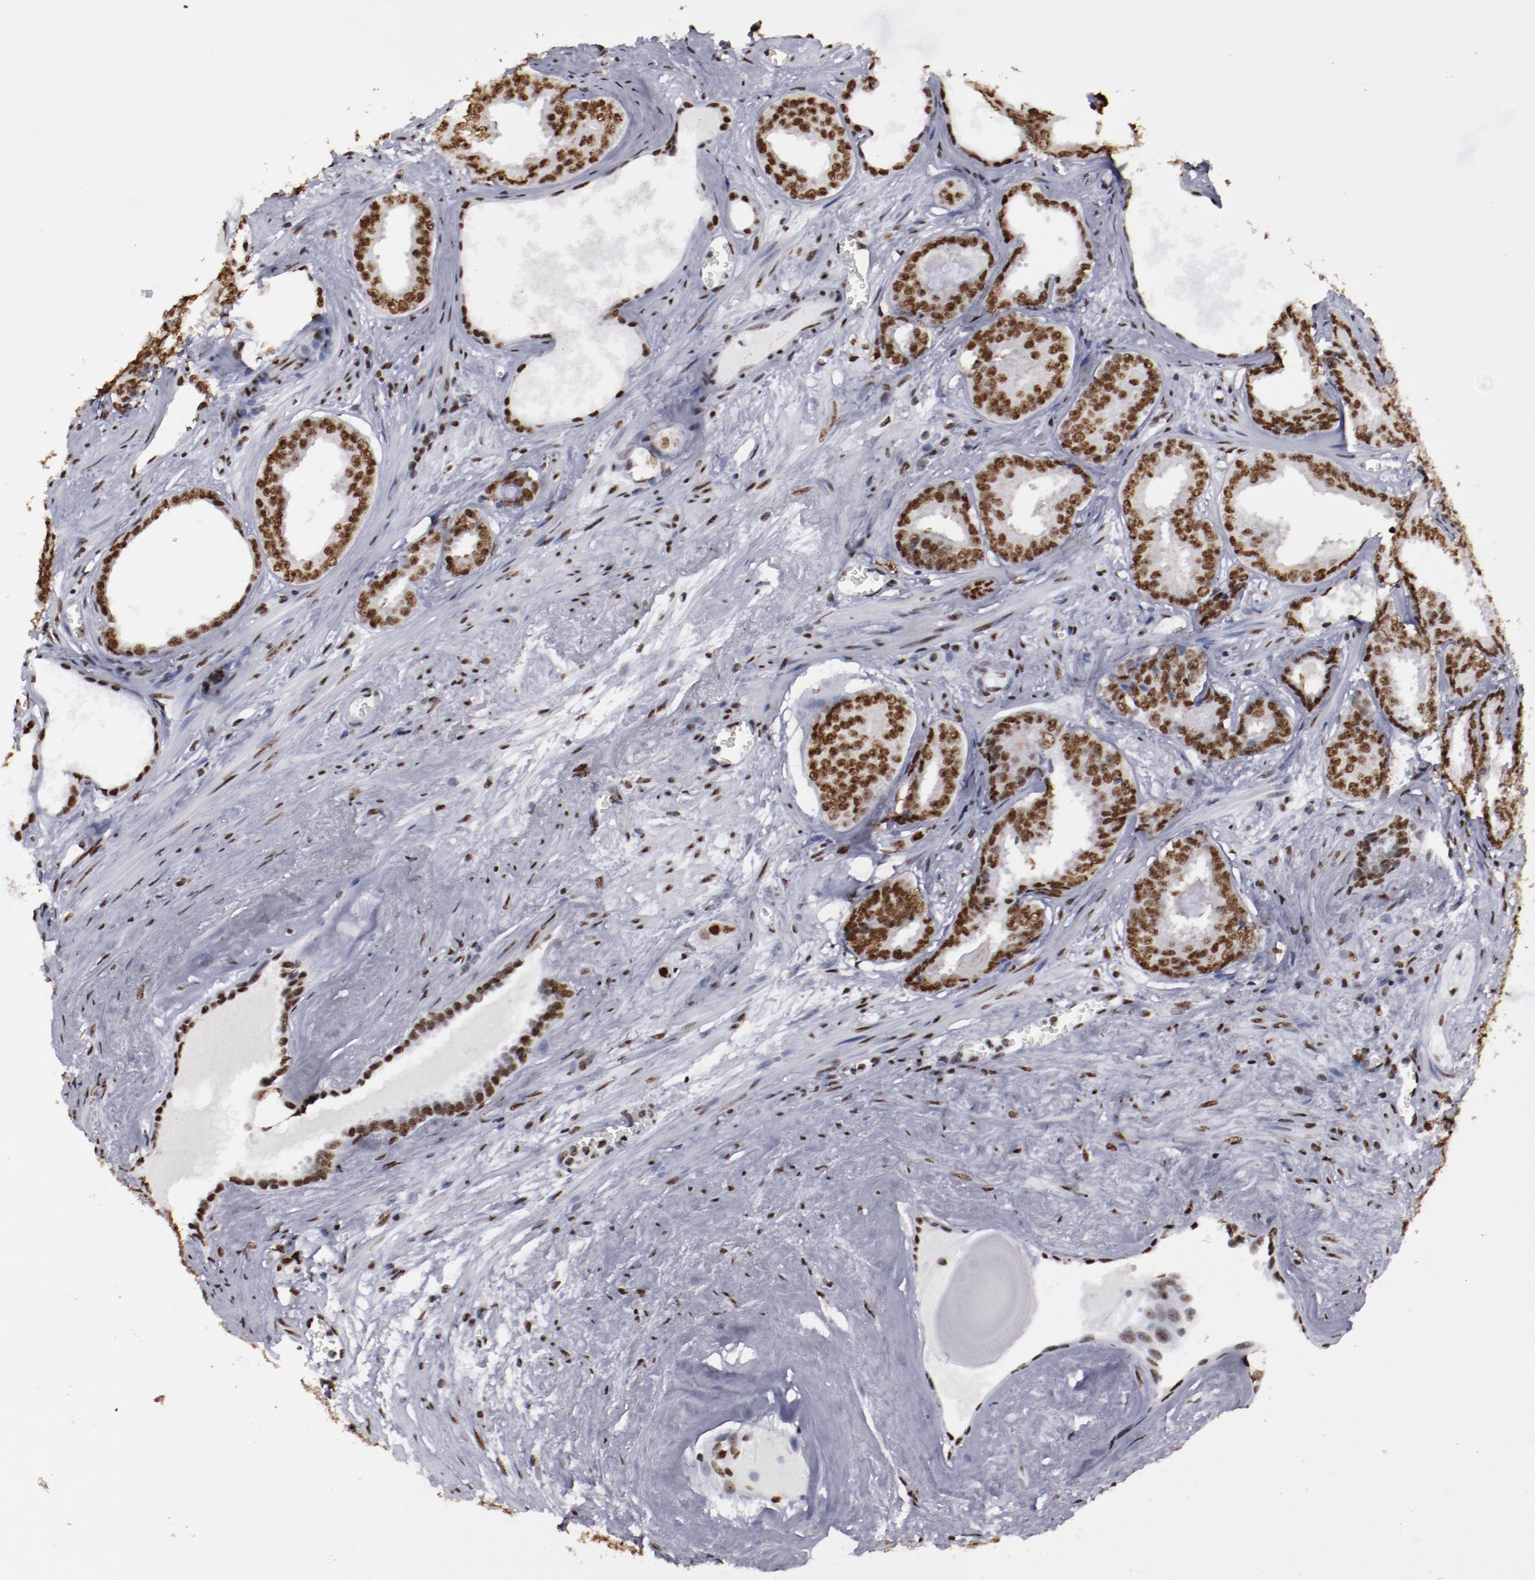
{"staining": {"intensity": "strong", "quantity": ">75%", "location": "nuclear"}, "tissue": "prostate cancer", "cell_type": "Tumor cells", "image_type": "cancer", "snomed": [{"axis": "morphology", "description": "Adenocarcinoma, Medium grade"}, {"axis": "topography", "description": "Prostate"}], "caption": "Immunohistochemical staining of human prostate medium-grade adenocarcinoma displays high levels of strong nuclear protein expression in about >75% of tumor cells.", "gene": "HNRNPA2B1", "patient": {"sex": "male", "age": 79}}